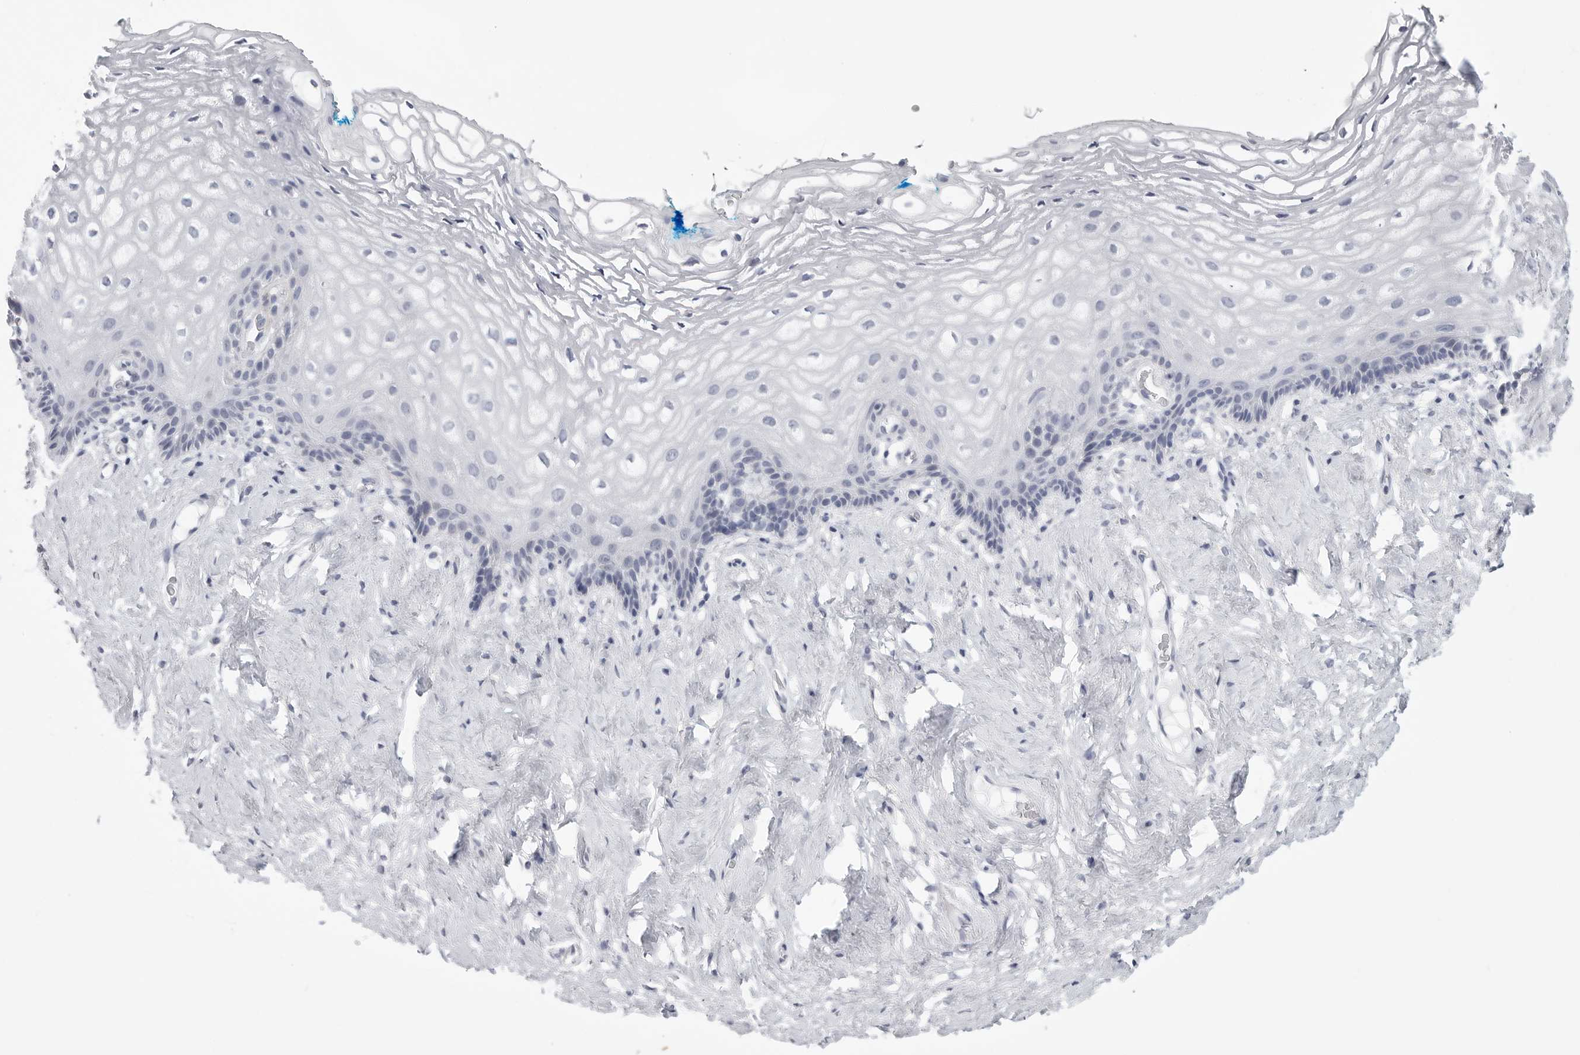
{"staining": {"intensity": "negative", "quantity": "none", "location": "none"}, "tissue": "vagina", "cell_type": "Squamous epithelial cells", "image_type": "normal", "snomed": [{"axis": "morphology", "description": "Normal tissue, NOS"}, {"axis": "morphology", "description": "Adenocarcinoma, NOS"}, {"axis": "topography", "description": "Rectum"}, {"axis": "topography", "description": "Vagina"}], "caption": "Squamous epithelial cells are negative for brown protein staining in unremarkable vagina. (IHC, brightfield microscopy, high magnification).", "gene": "TNR", "patient": {"sex": "female", "age": 71}}